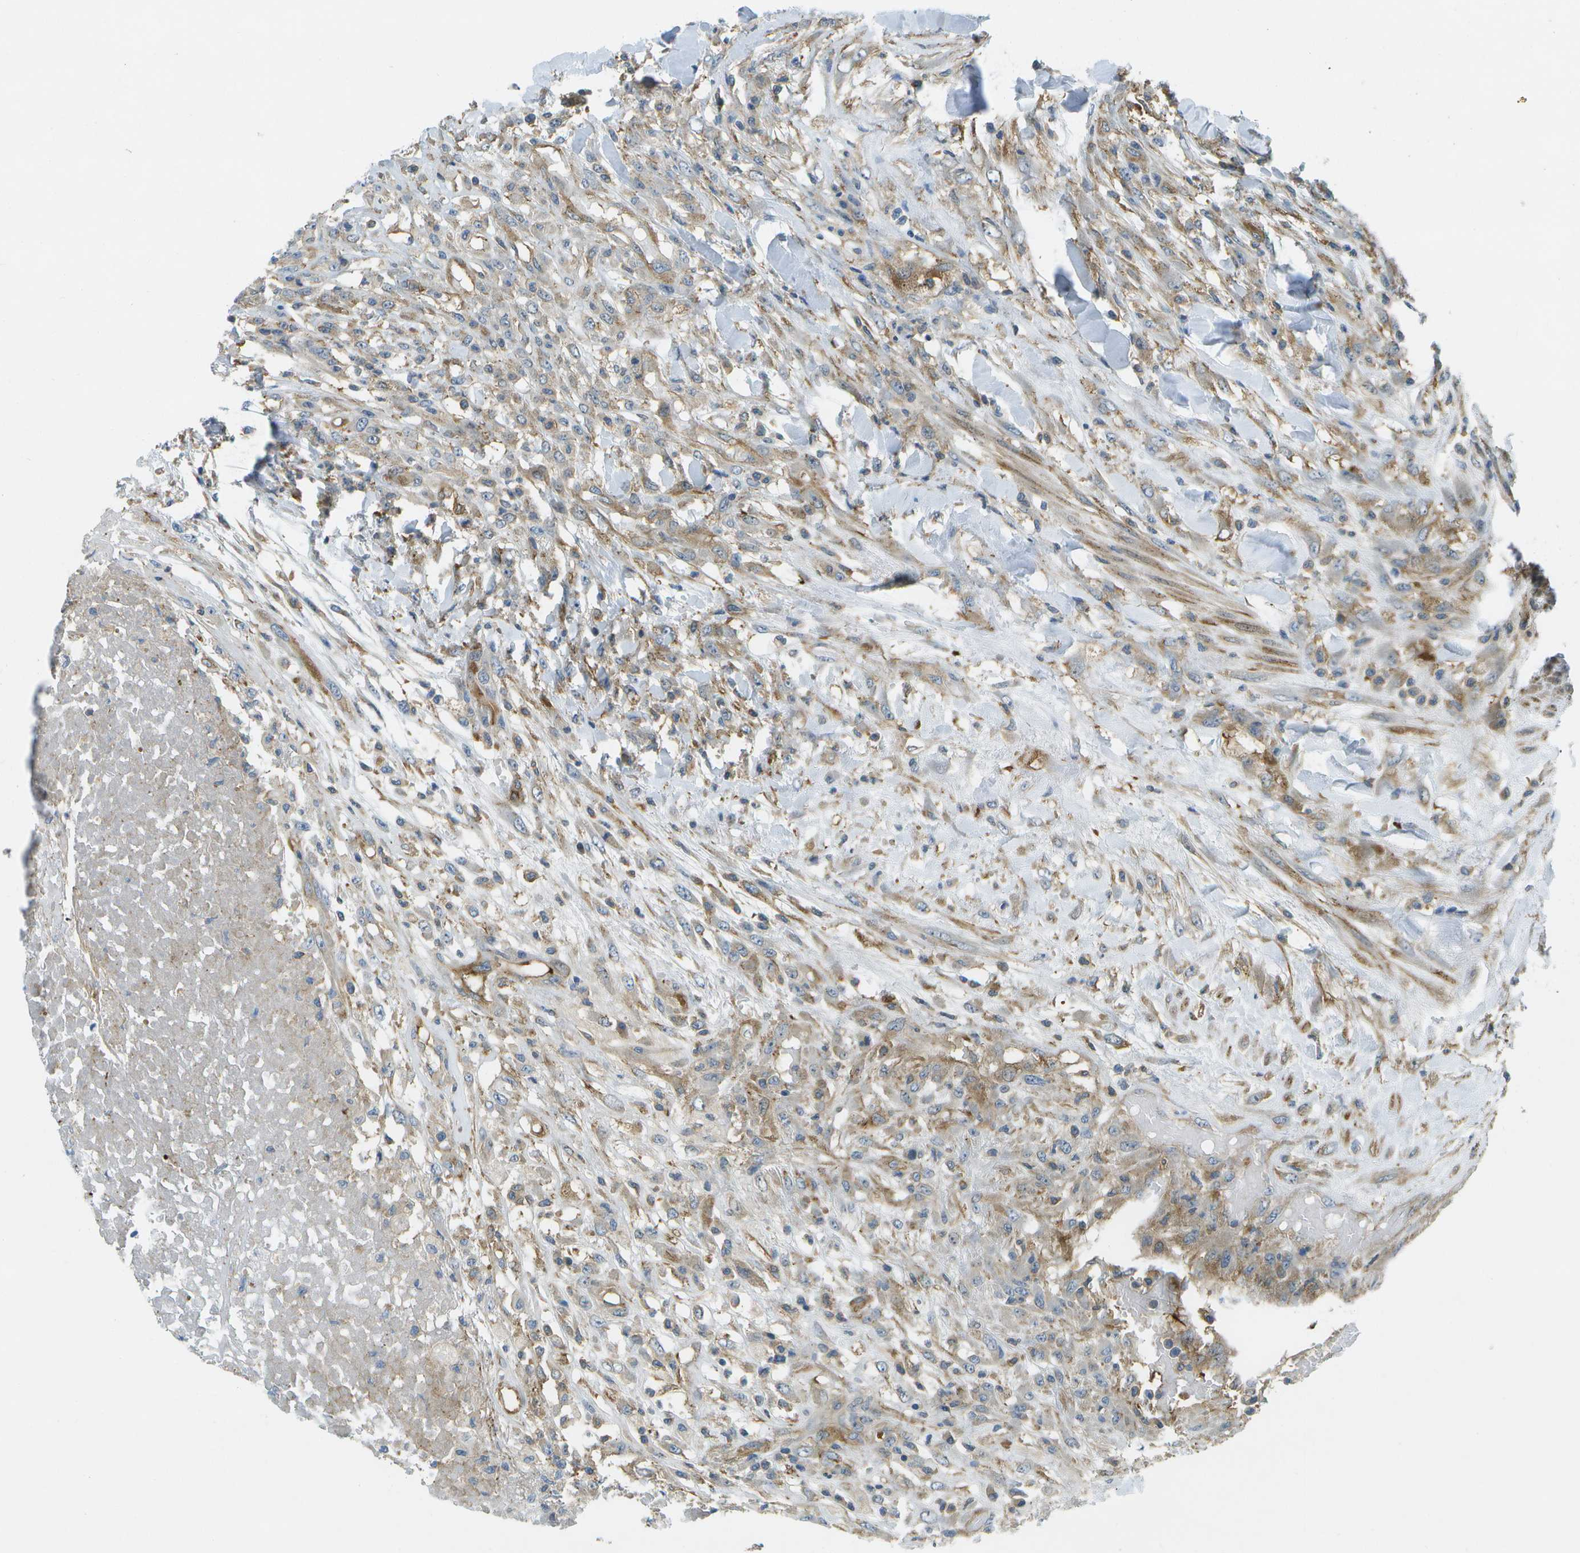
{"staining": {"intensity": "weak", "quantity": ">75%", "location": "cytoplasmic/membranous"}, "tissue": "testis cancer", "cell_type": "Tumor cells", "image_type": "cancer", "snomed": [{"axis": "morphology", "description": "Seminoma, NOS"}, {"axis": "topography", "description": "Testis"}], "caption": "This is an image of immunohistochemistry (IHC) staining of testis cancer (seminoma), which shows weak expression in the cytoplasmic/membranous of tumor cells.", "gene": "WNK2", "patient": {"sex": "male", "age": 59}}